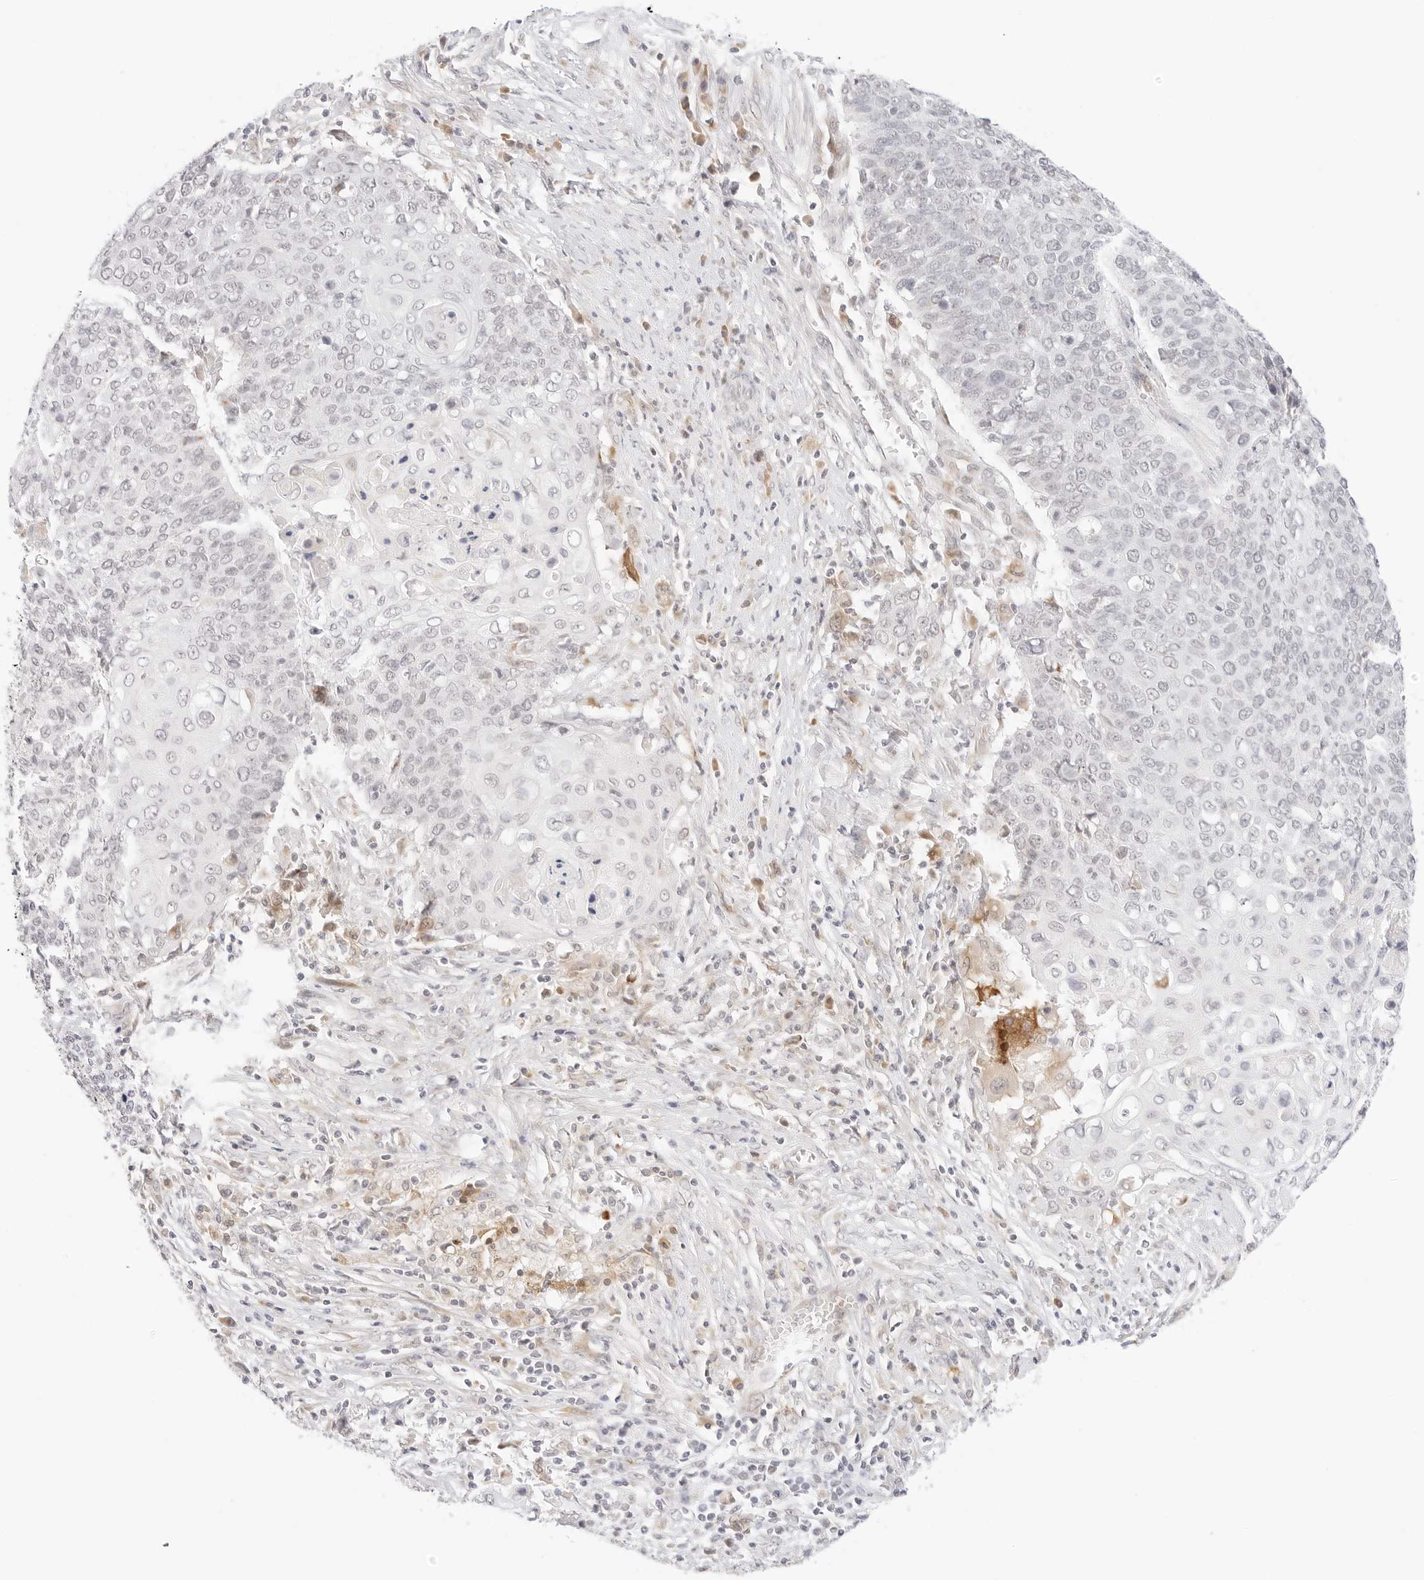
{"staining": {"intensity": "negative", "quantity": "none", "location": "none"}, "tissue": "cervical cancer", "cell_type": "Tumor cells", "image_type": "cancer", "snomed": [{"axis": "morphology", "description": "Squamous cell carcinoma, NOS"}, {"axis": "topography", "description": "Cervix"}], "caption": "Tumor cells are negative for protein expression in human squamous cell carcinoma (cervical).", "gene": "XKR4", "patient": {"sex": "female", "age": 39}}